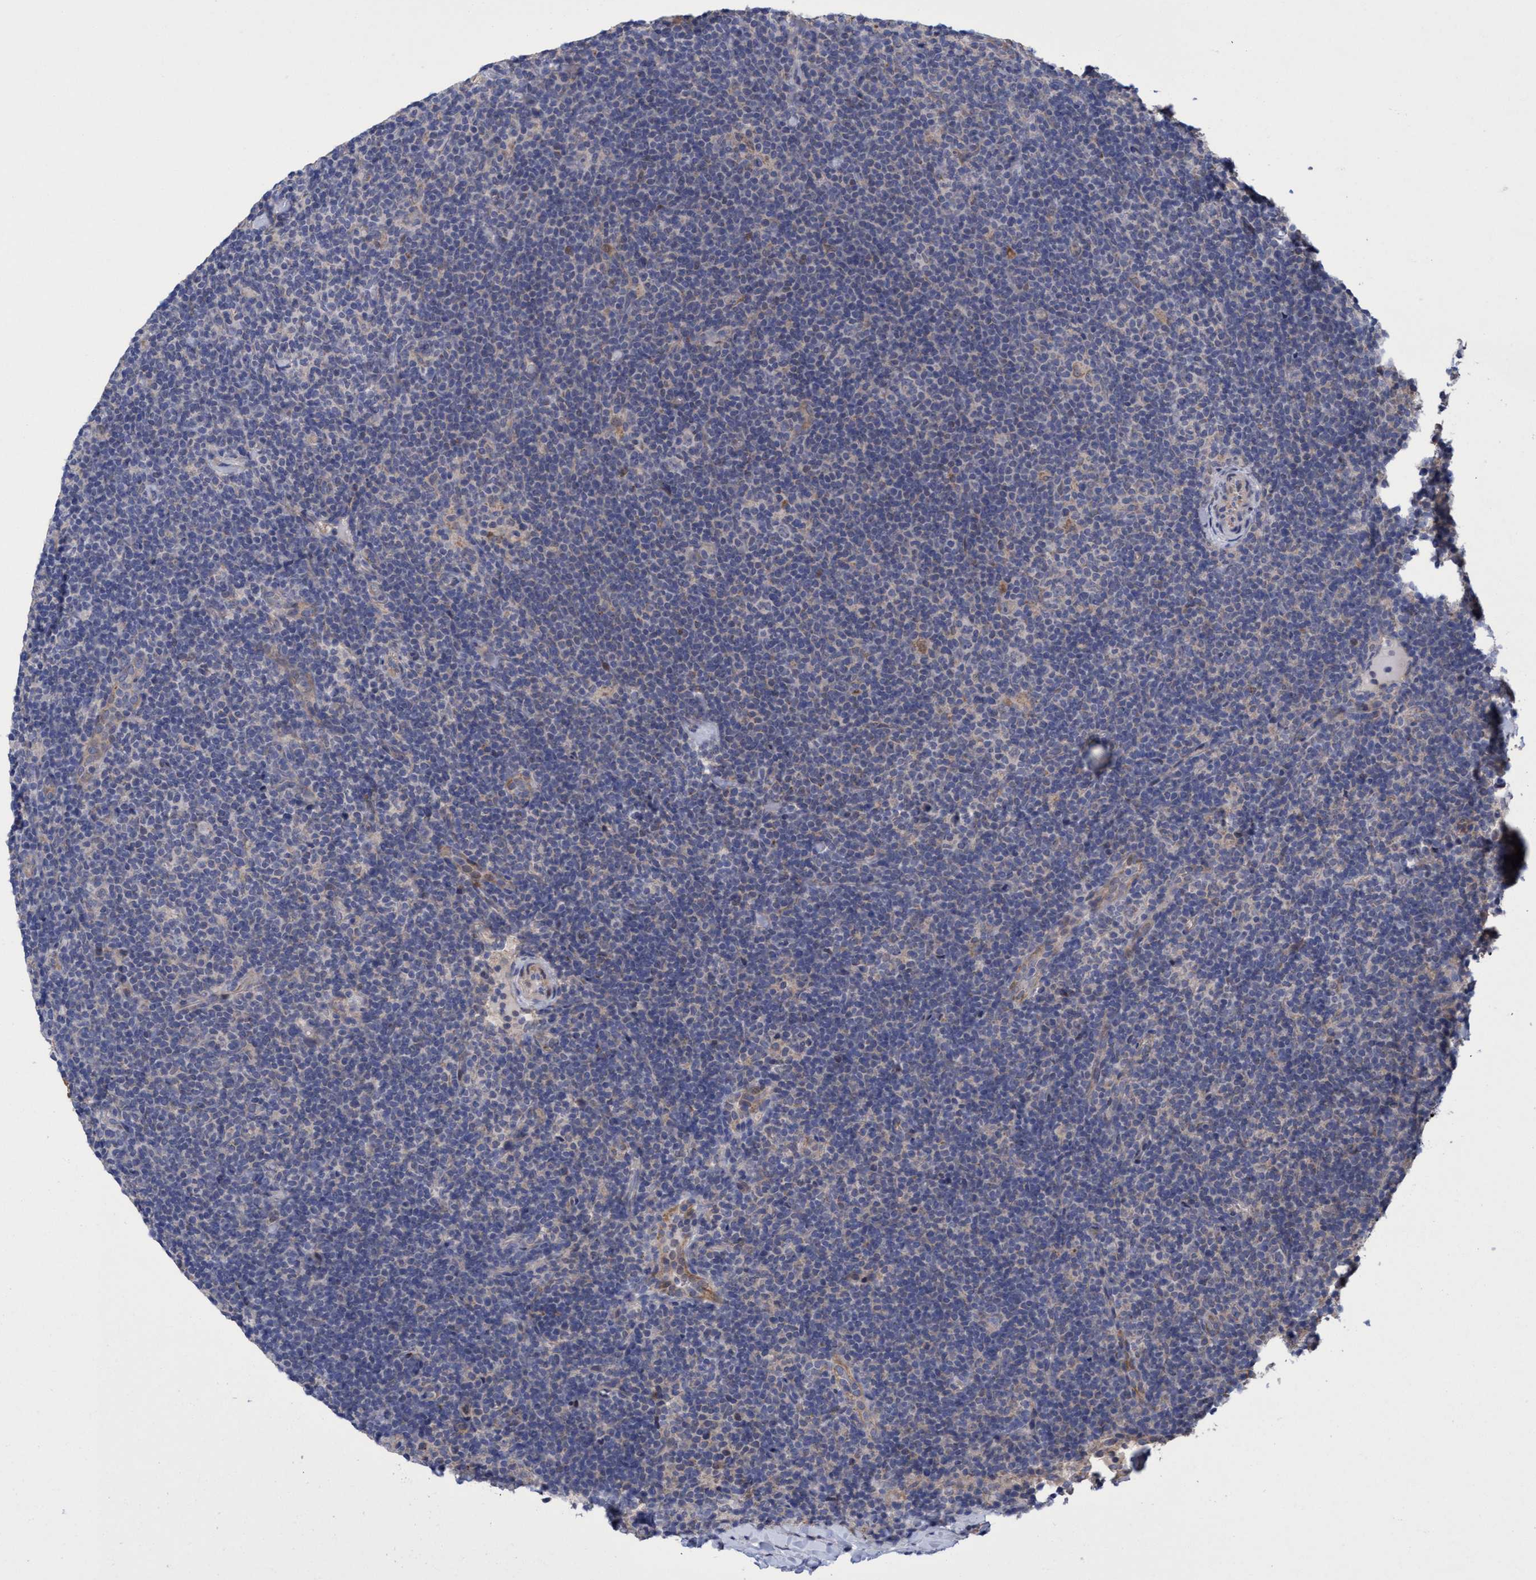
{"staining": {"intensity": "negative", "quantity": "none", "location": "none"}, "tissue": "lymphoma", "cell_type": "Tumor cells", "image_type": "cancer", "snomed": [{"axis": "morphology", "description": "Hodgkin's disease, NOS"}, {"axis": "topography", "description": "Lymph node"}], "caption": "Tumor cells show no significant protein expression in lymphoma.", "gene": "SEMA4D", "patient": {"sex": "female", "age": 57}}